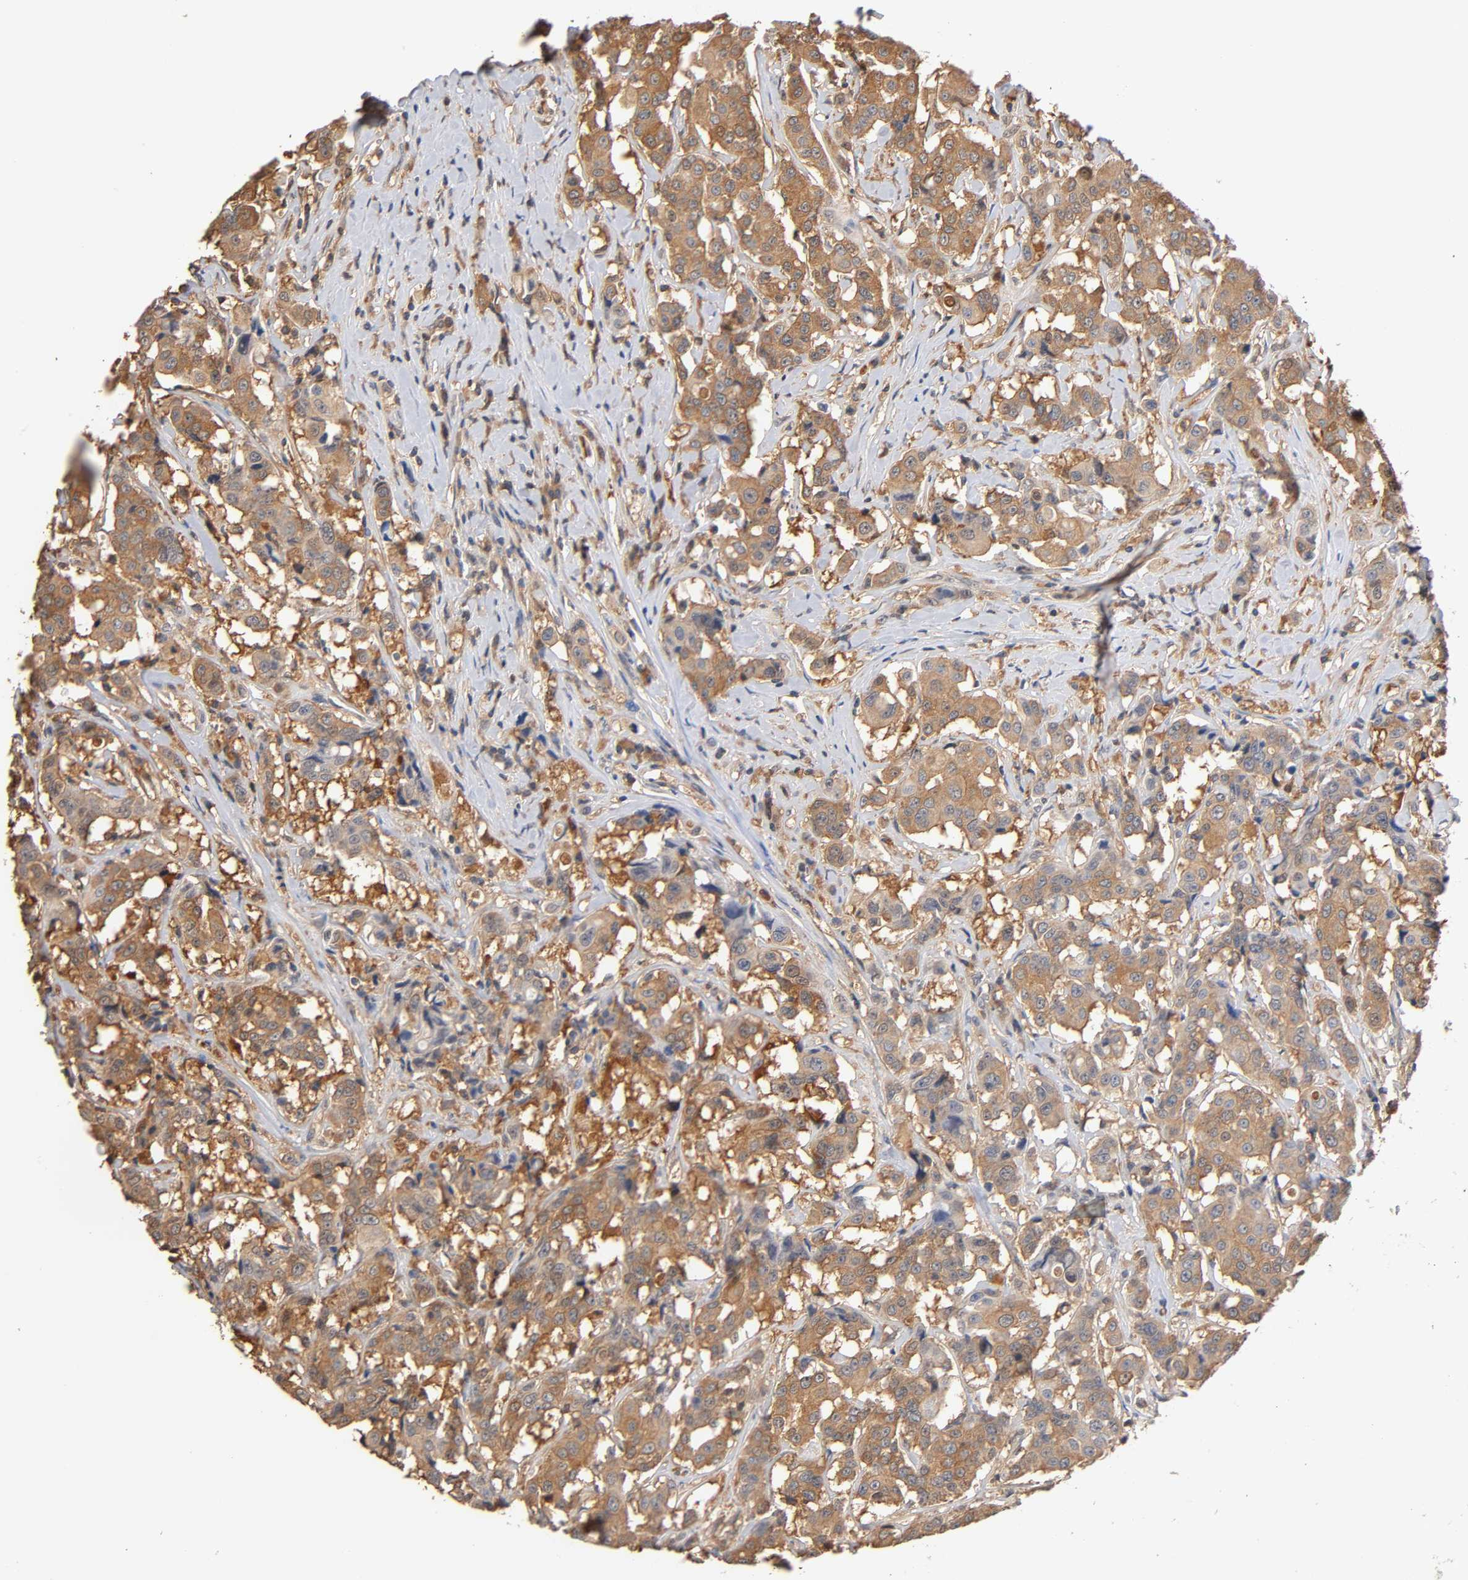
{"staining": {"intensity": "moderate", "quantity": ">75%", "location": "cytoplasmic/membranous"}, "tissue": "breast cancer", "cell_type": "Tumor cells", "image_type": "cancer", "snomed": [{"axis": "morphology", "description": "Duct carcinoma"}, {"axis": "topography", "description": "Breast"}], "caption": "IHC staining of breast cancer, which demonstrates medium levels of moderate cytoplasmic/membranous expression in approximately >75% of tumor cells indicating moderate cytoplasmic/membranous protein positivity. The staining was performed using DAB (brown) for protein detection and nuclei were counterstained in hematoxylin (blue).", "gene": "ALDOA", "patient": {"sex": "female", "age": 27}}